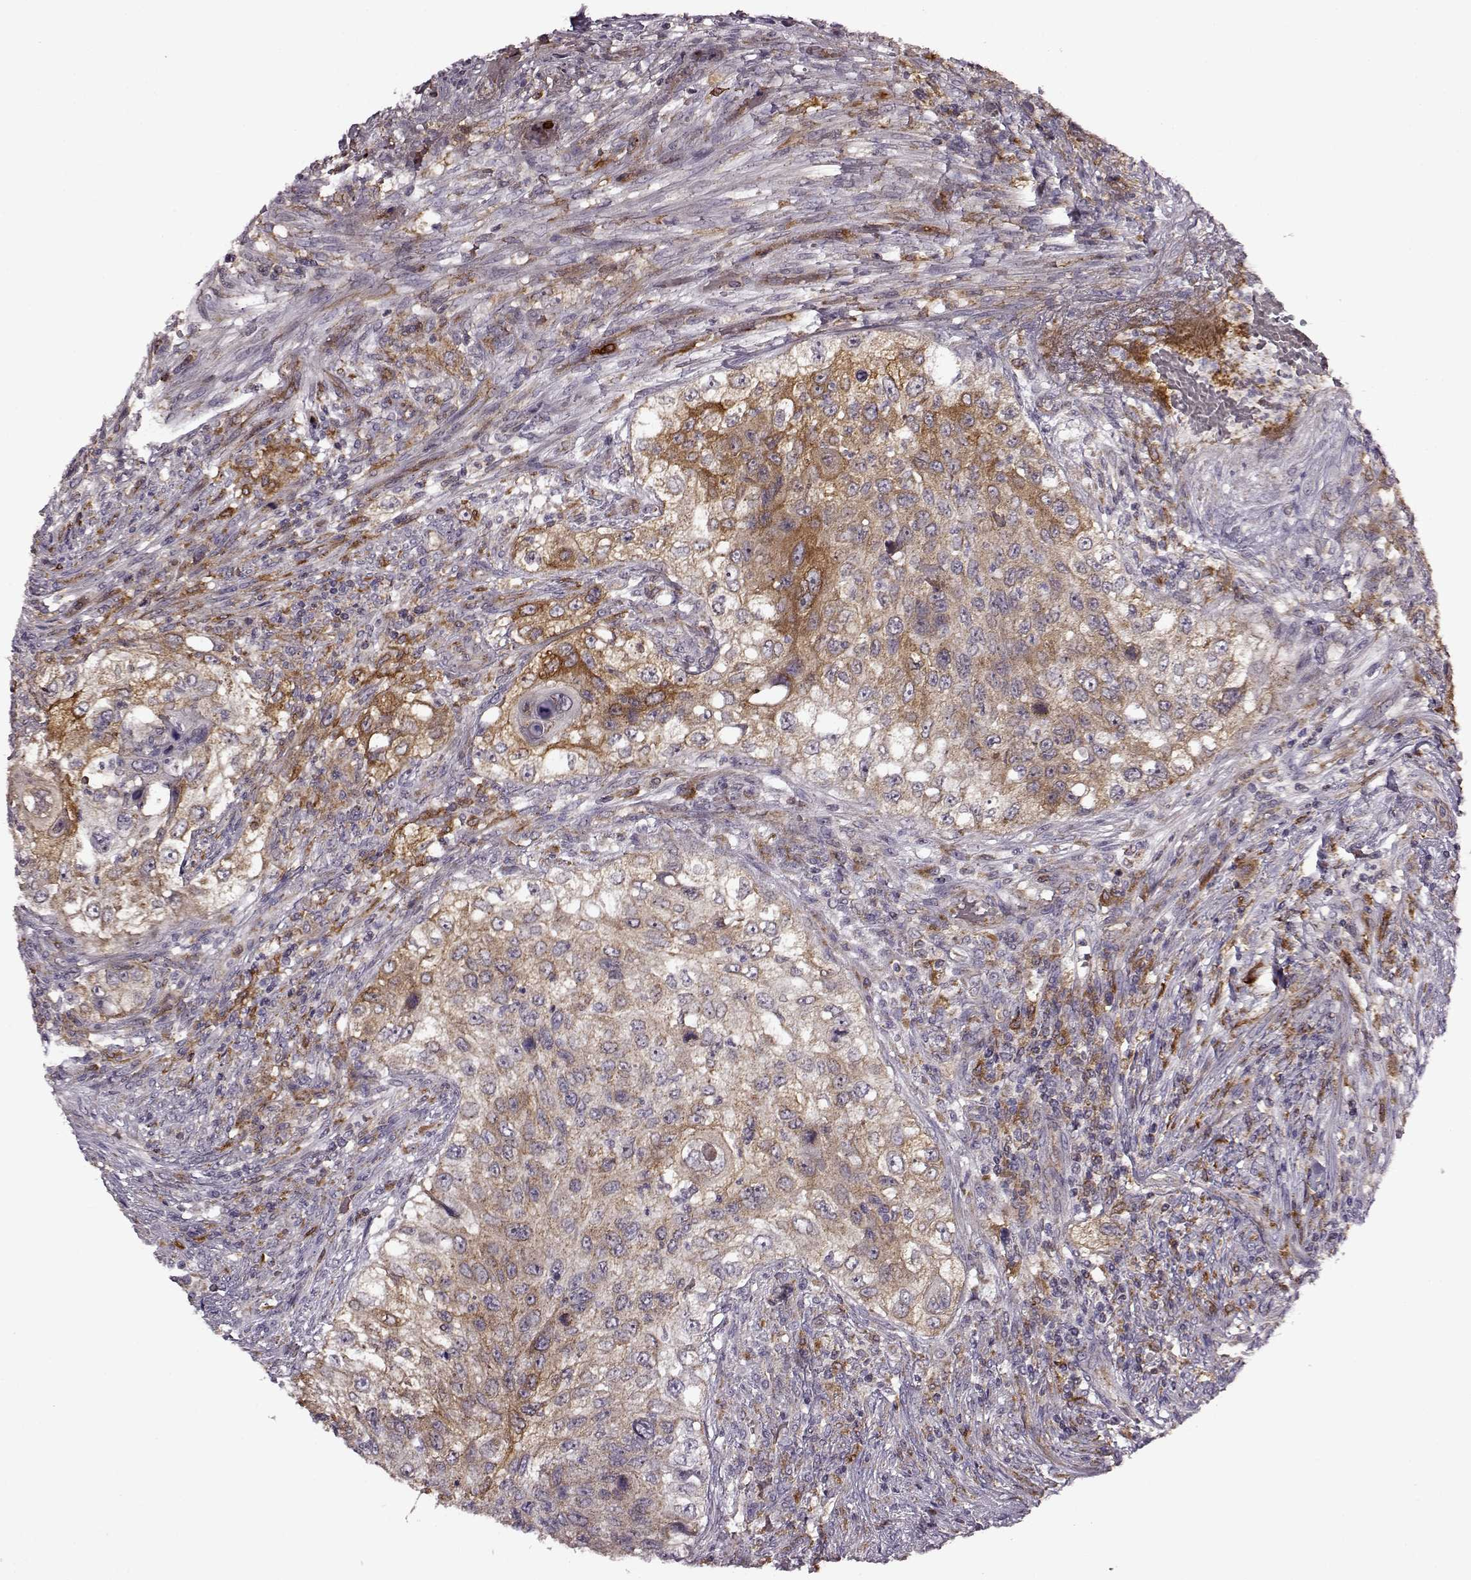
{"staining": {"intensity": "moderate", "quantity": ">75%", "location": "cytoplasmic/membranous"}, "tissue": "urothelial cancer", "cell_type": "Tumor cells", "image_type": "cancer", "snomed": [{"axis": "morphology", "description": "Urothelial carcinoma, High grade"}, {"axis": "topography", "description": "Urinary bladder"}], "caption": "Tumor cells reveal medium levels of moderate cytoplasmic/membranous expression in approximately >75% of cells in urothelial carcinoma (high-grade). The staining is performed using DAB (3,3'-diaminobenzidine) brown chromogen to label protein expression. The nuclei are counter-stained blue using hematoxylin.", "gene": "MTSS1", "patient": {"sex": "female", "age": 60}}